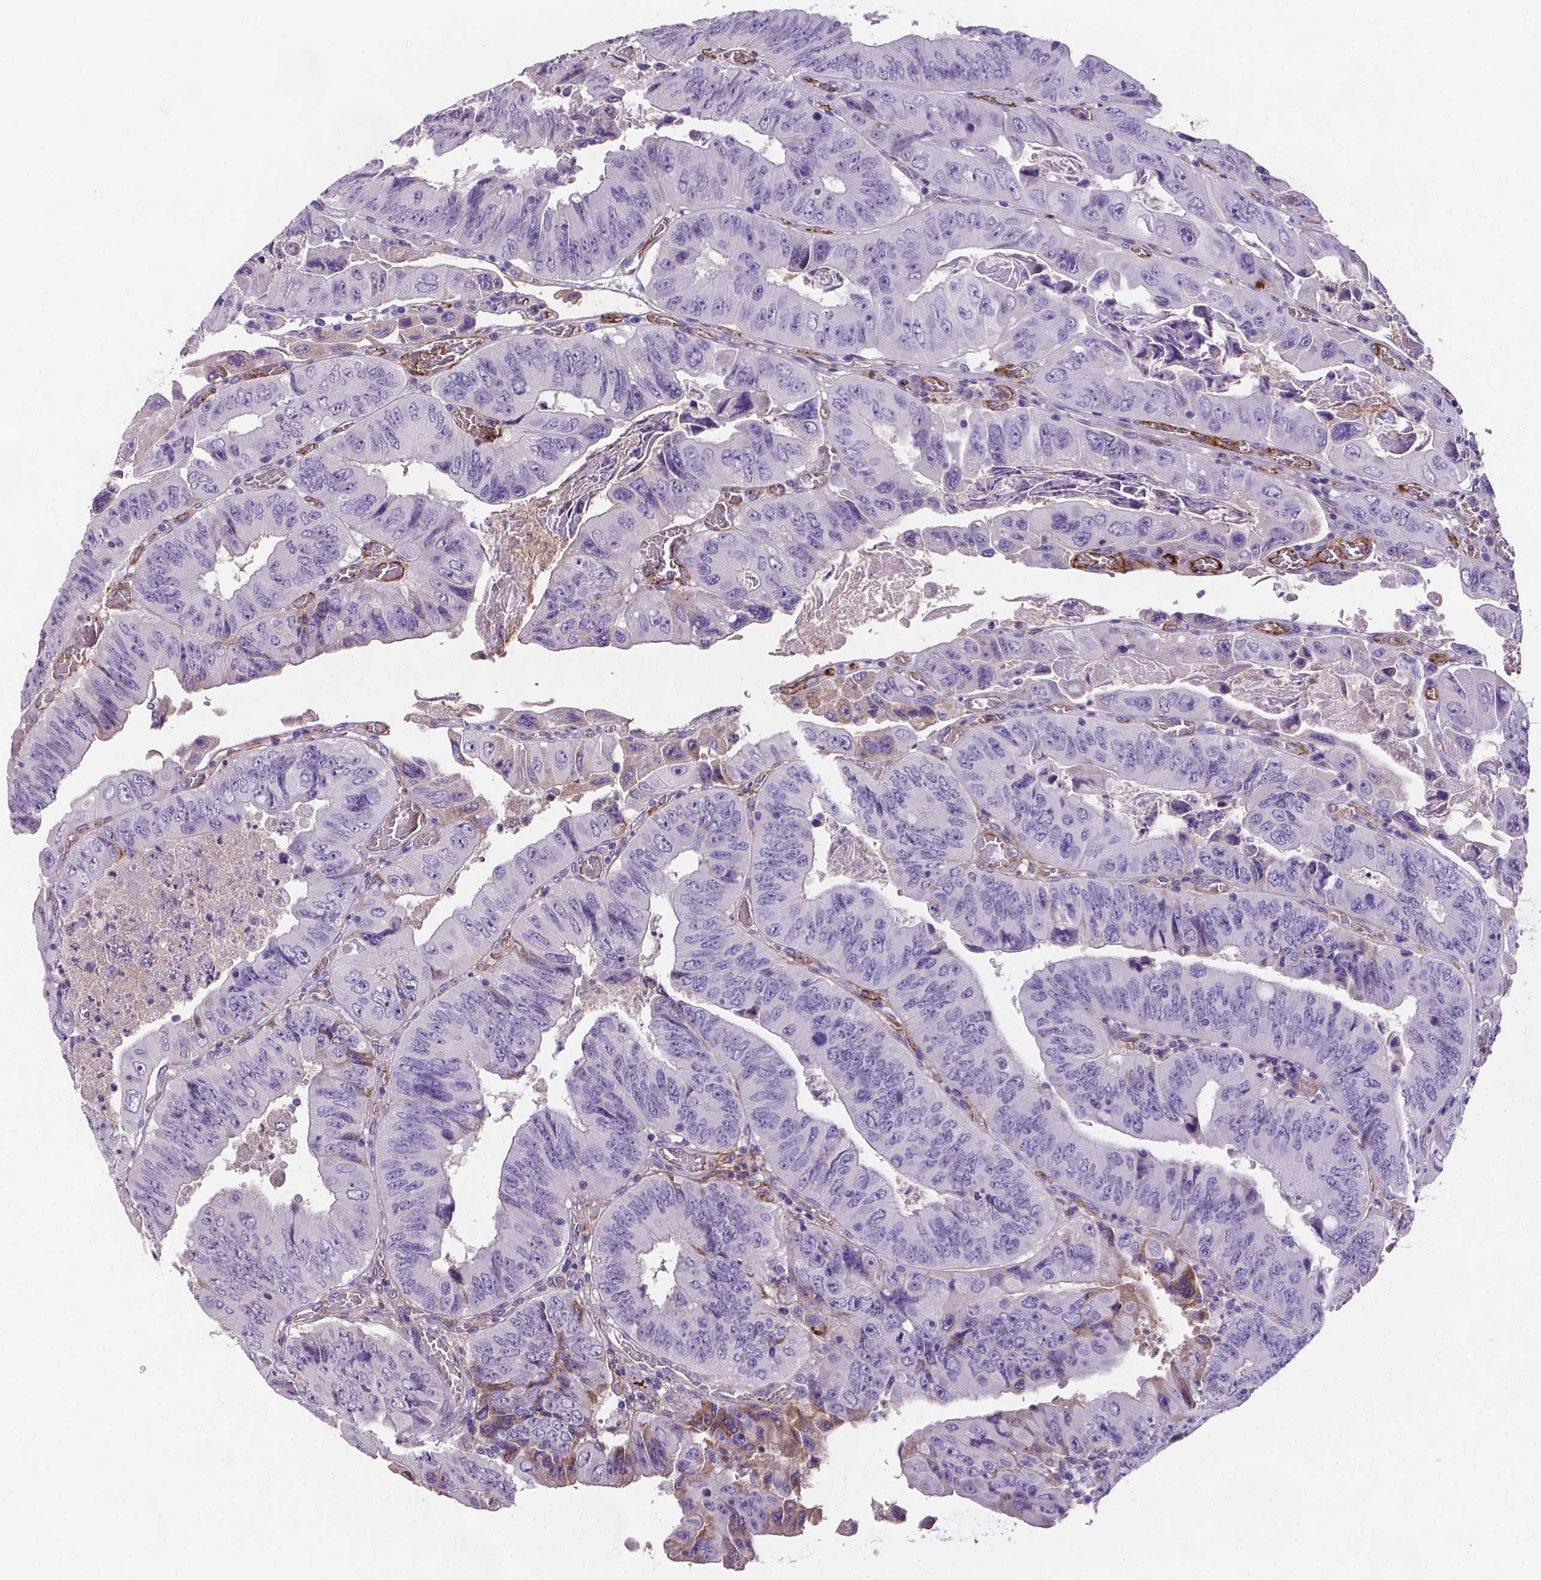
{"staining": {"intensity": "negative", "quantity": "none", "location": "none"}, "tissue": "colorectal cancer", "cell_type": "Tumor cells", "image_type": "cancer", "snomed": [{"axis": "morphology", "description": "Adenocarcinoma, NOS"}, {"axis": "topography", "description": "Colon"}], "caption": "Colorectal cancer (adenocarcinoma) was stained to show a protein in brown. There is no significant staining in tumor cells. Brightfield microscopy of IHC stained with DAB (brown) and hematoxylin (blue), captured at high magnification.", "gene": "APOE", "patient": {"sex": "female", "age": 84}}